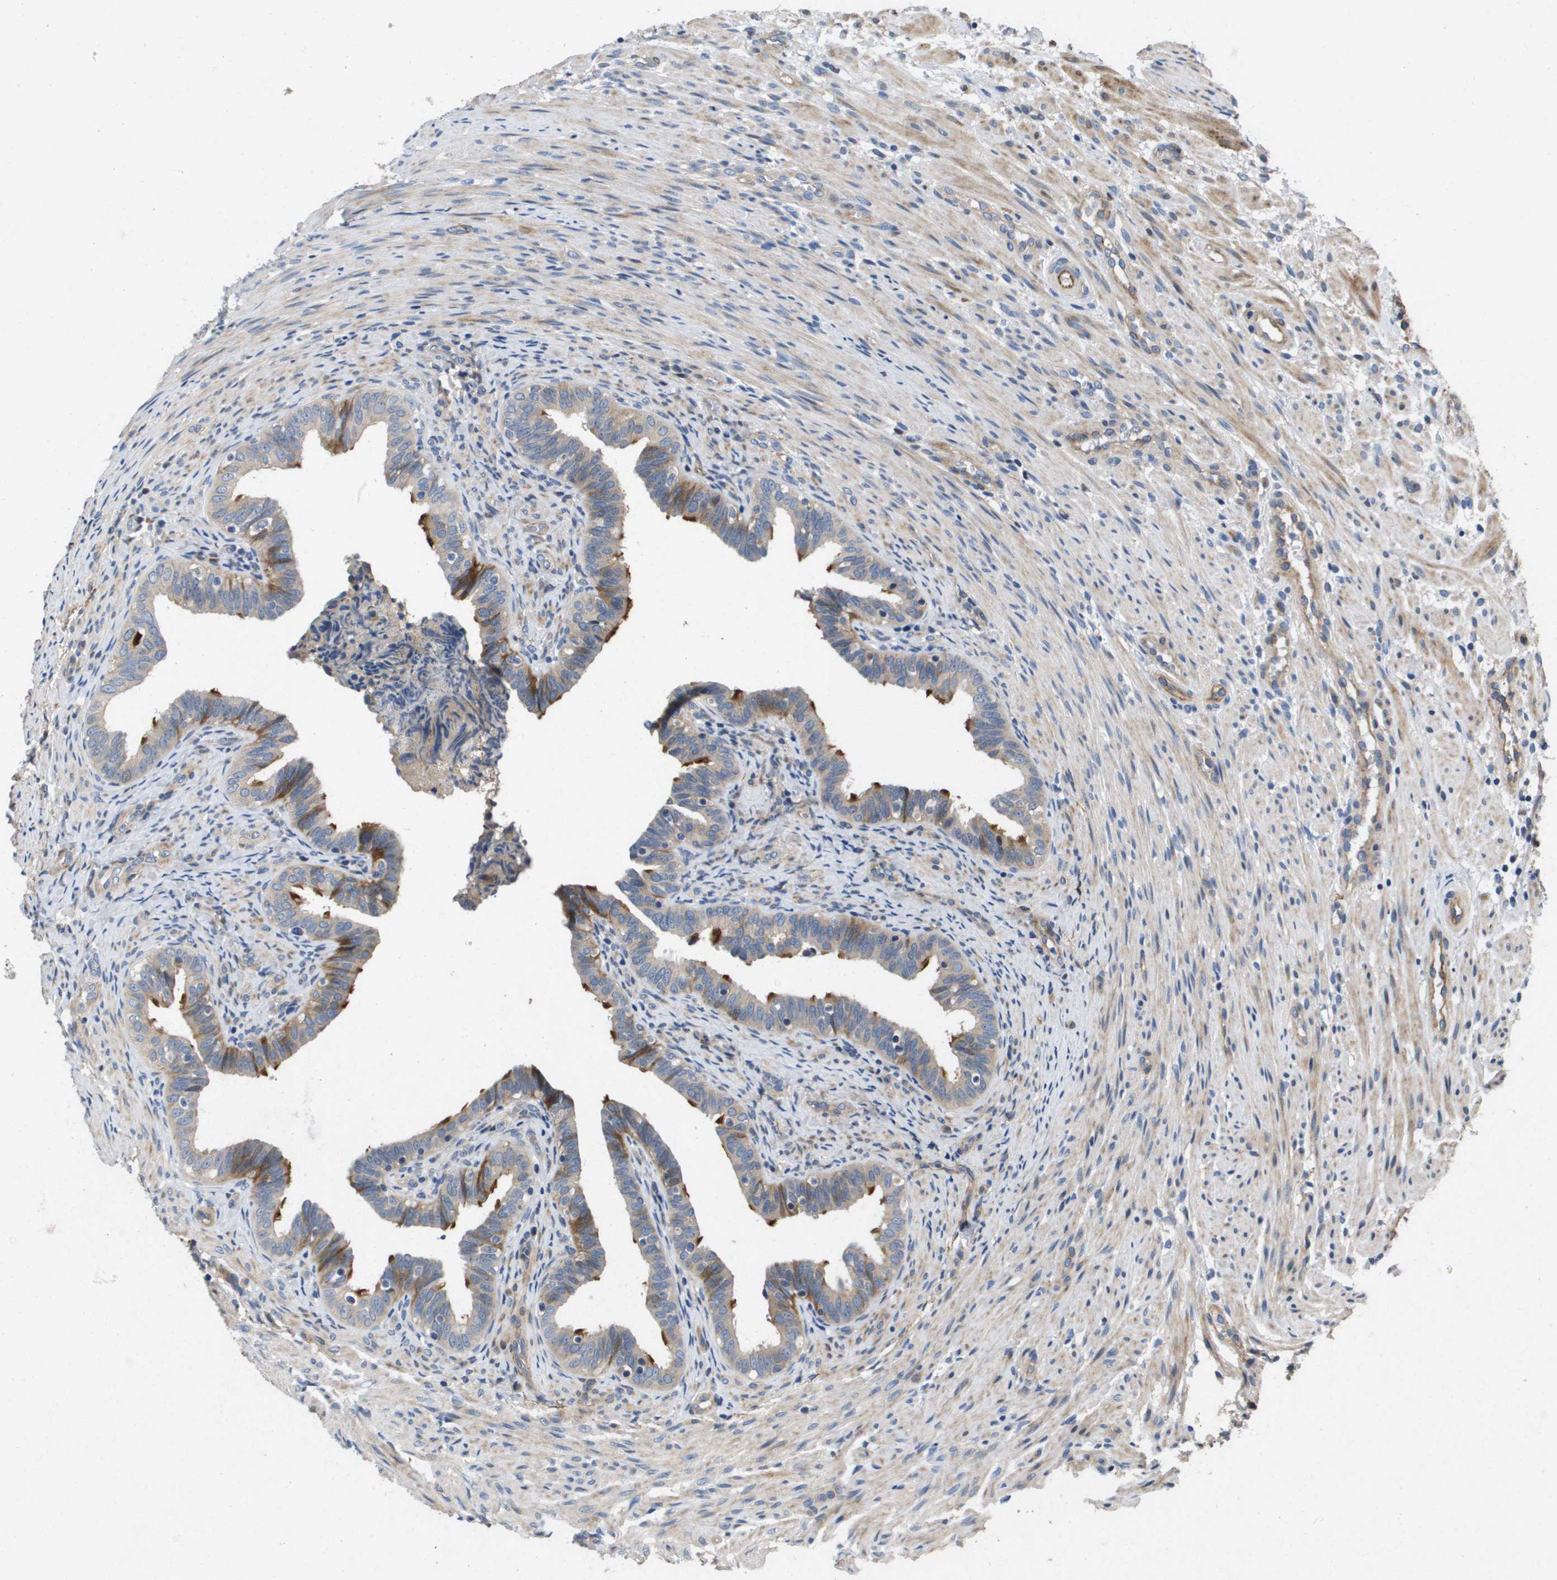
{"staining": {"intensity": "moderate", "quantity": "25%-75%", "location": "cytoplasmic/membranous"}, "tissue": "fallopian tube", "cell_type": "Glandular cells", "image_type": "normal", "snomed": [{"axis": "morphology", "description": "Normal tissue, NOS"}, {"axis": "topography", "description": "Fallopian tube"}, {"axis": "topography", "description": "Placenta"}], "caption": "Fallopian tube stained with DAB IHC shows medium levels of moderate cytoplasmic/membranous staining in approximately 25%-75% of glandular cells. The staining was performed using DAB, with brown indicating positive protein expression. Nuclei are stained blue with hematoxylin.", "gene": "ENTPD2", "patient": {"sex": "female", "age": 34}}